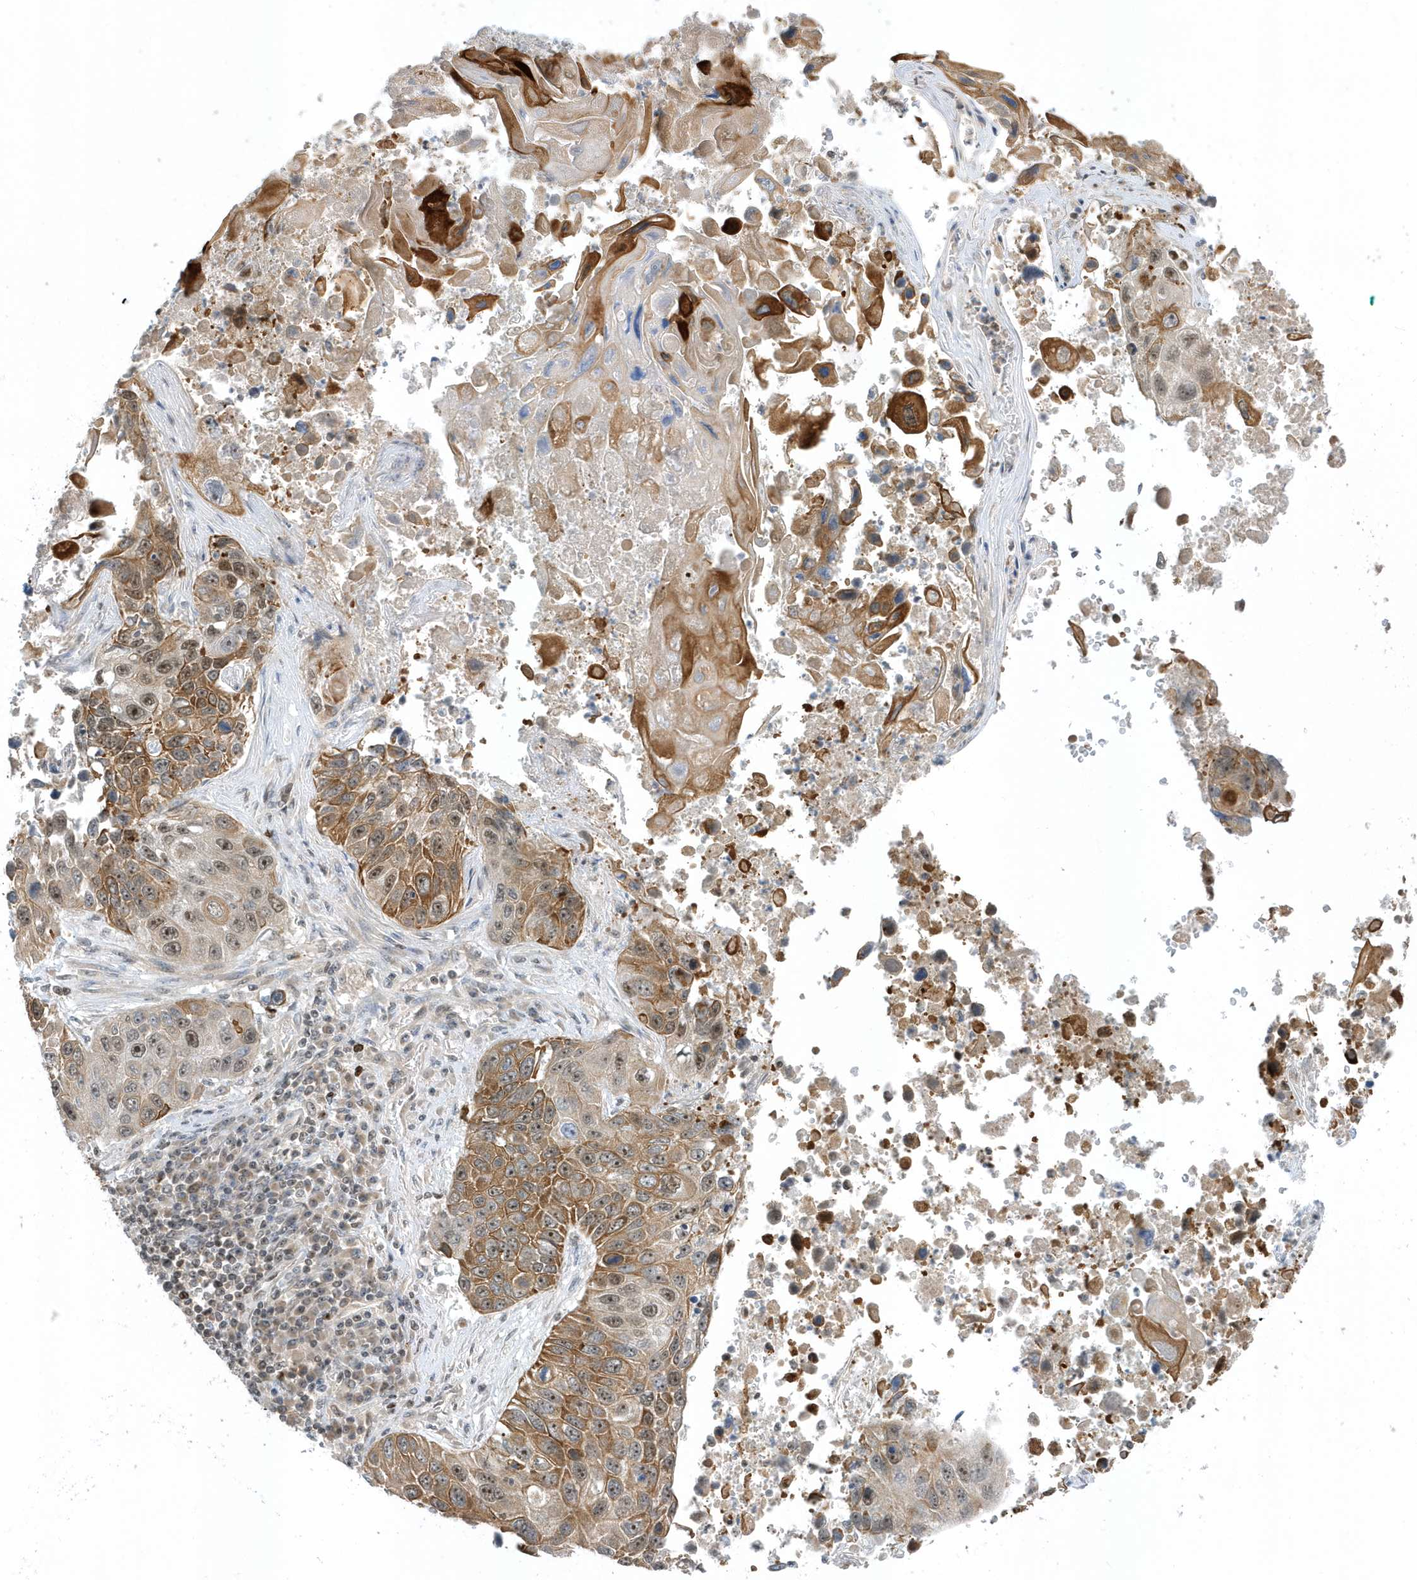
{"staining": {"intensity": "moderate", "quantity": ">75%", "location": "cytoplasmic/membranous,nuclear"}, "tissue": "lung cancer", "cell_type": "Tumor cells", "image_type": "cancer", "snomed": [{"axis": "morphology", "description": "Squamous cell carcinoma, NOS"}, {"axis": "topography", "description": "Lung"}], "caption": "An immunohistochemistry histopathology image of neoplastic tissue is shown. Protein staining in brown labels moderate cytoplasmic/membranous and nuclear positivity in lung cancer within tumor cells. The protein is shown in brown color, while the nuclei are stained blue.", "gene": "ZNF740", "patient": {"sex": "male", "age": 61}}